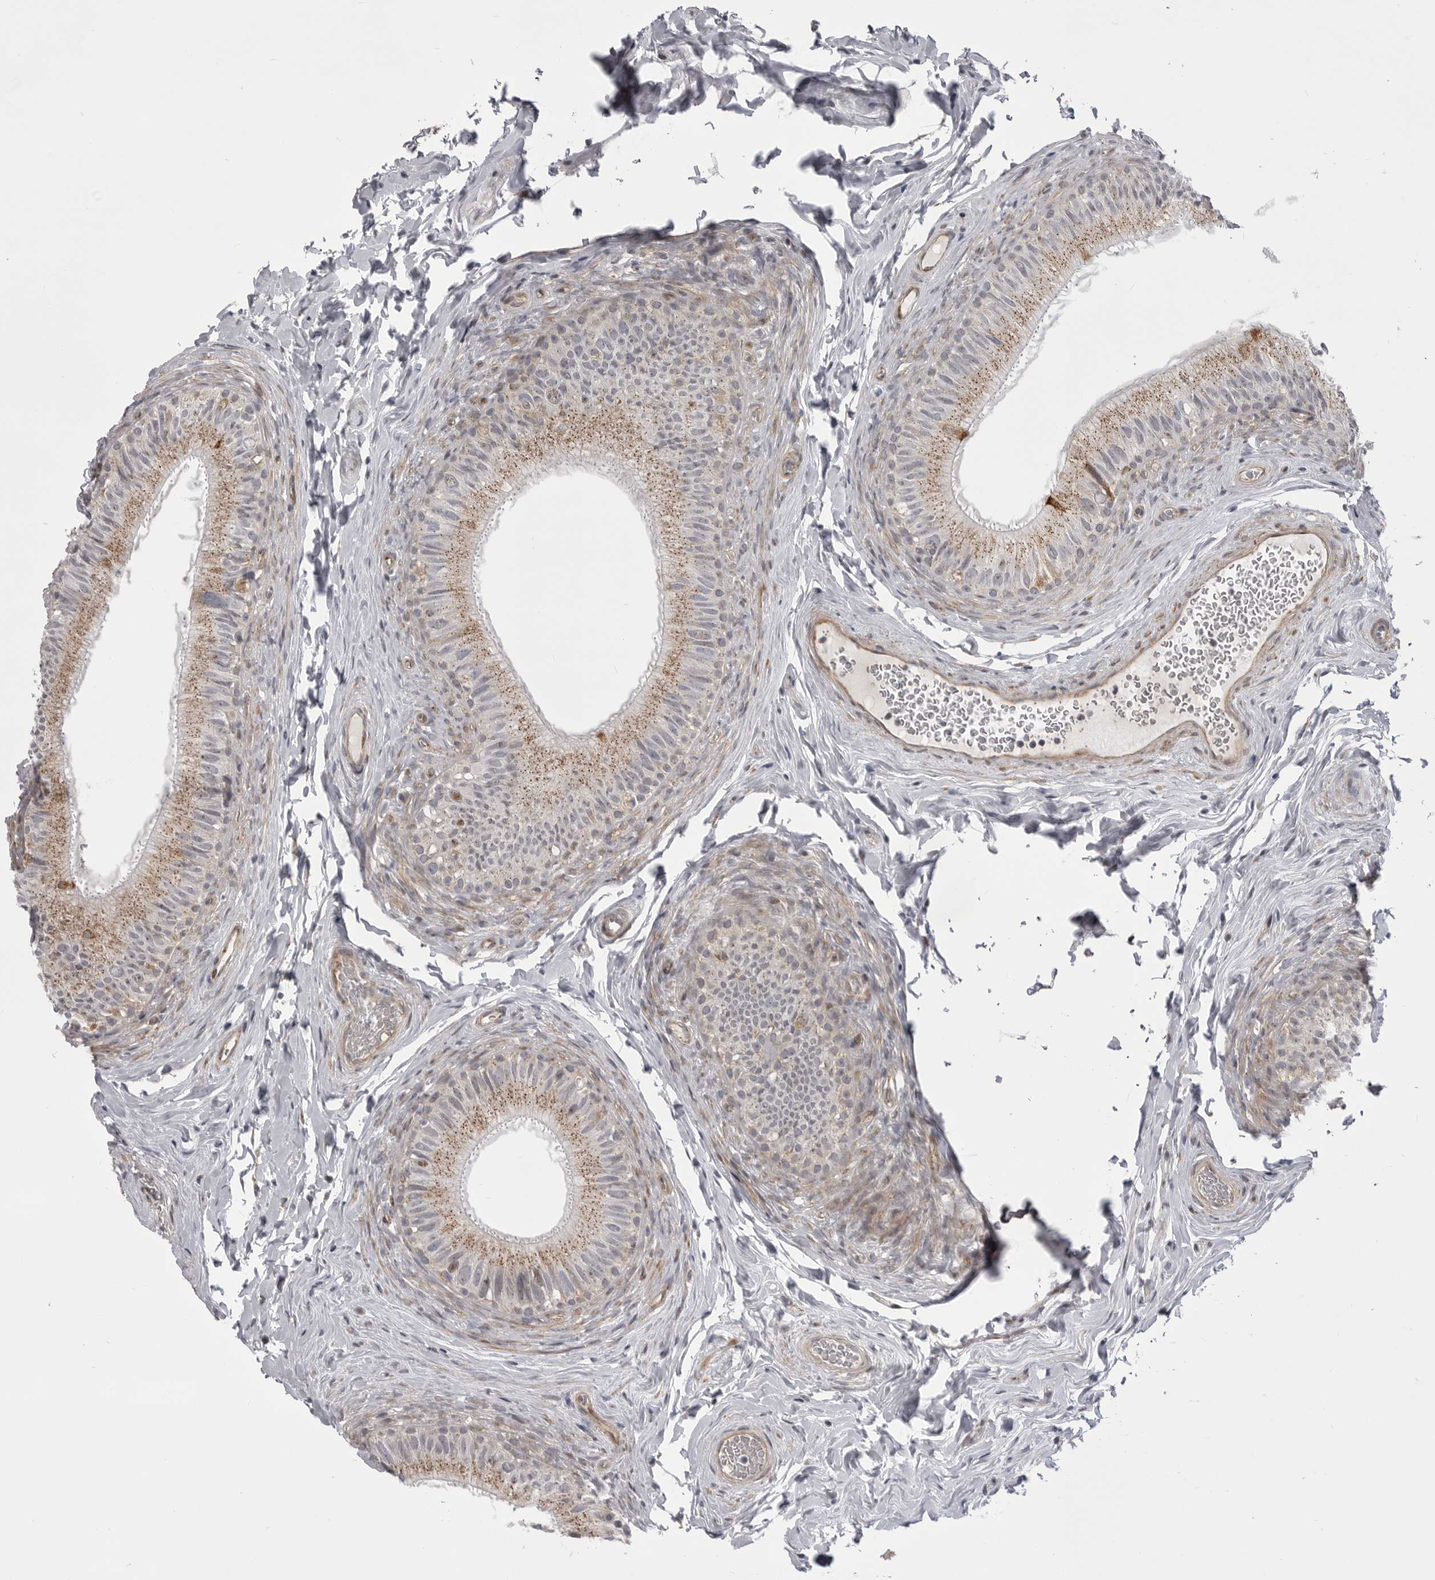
{"staining": {"intensity": "moderate", "quantity": ">75%", "location": "cytoplasmic/membranous"}, "tissue": "epididymis", "cell_type": "Glandular cells", "image_type": "normal", "snomed": [{"axis": "morphology", "description": "Normal tissue, NOS"}, {"axis": "topography", "description": "Epididymis"}], "caption": "Immunohistochemistry (IHC) (DAB) staining of unremarkable human epididymis shows moderate cytoplasmic/membranous protein staining in approximately >75% of glandular cells. The protein of interest is stained brown, and the nuclei are stained in blue (DAB IHC with brightfield microscopy, high magnification).", "gene": "TMPRSS11F", "patient": {"sex": "male", "age": 49}}